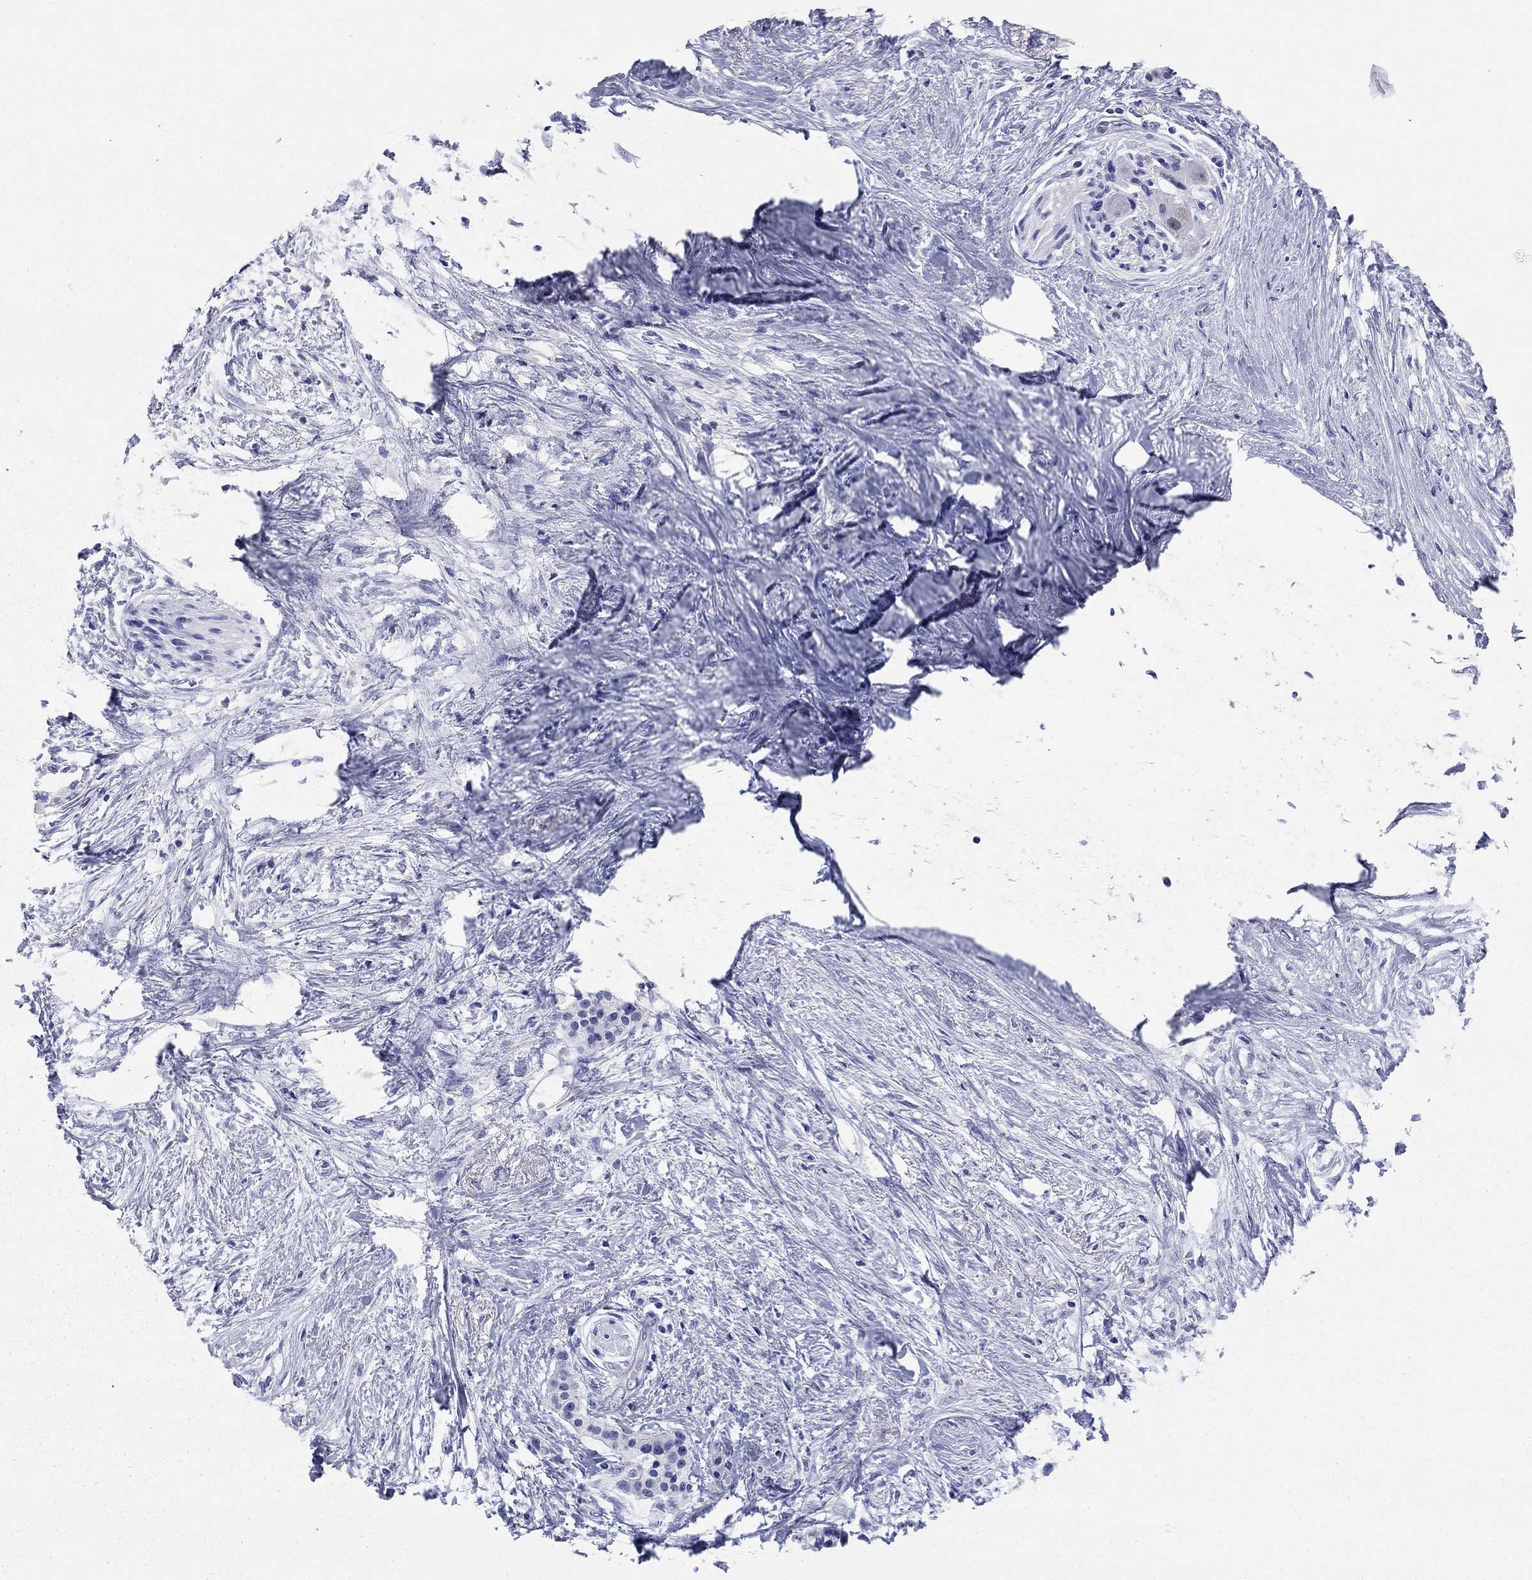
{"staining": {"intensity": "negative", "quantity": "none", "location": "none"}, "tissue": "pancreatic cancer", "cell_type": "Tumor cells", "image_type": "cancer", "snomed": [{"axis": "morphology", "description": "Normal tissue, NOS"}, {"axis": "morphology", "description": "Adenocarcinoma, NOS"}, {"axis": "topography", "description": "Pancreas"}, {"axis": "topography", "description": "Duodenum"}], "caption": "Adenocarcinoma (pancreatic) stained for a protein using immunohistochemistry (IHC) demonstrates no positivity tumor cells.", "gene": "TMEM221", "patient": {"sex": "female", "age": 60}}